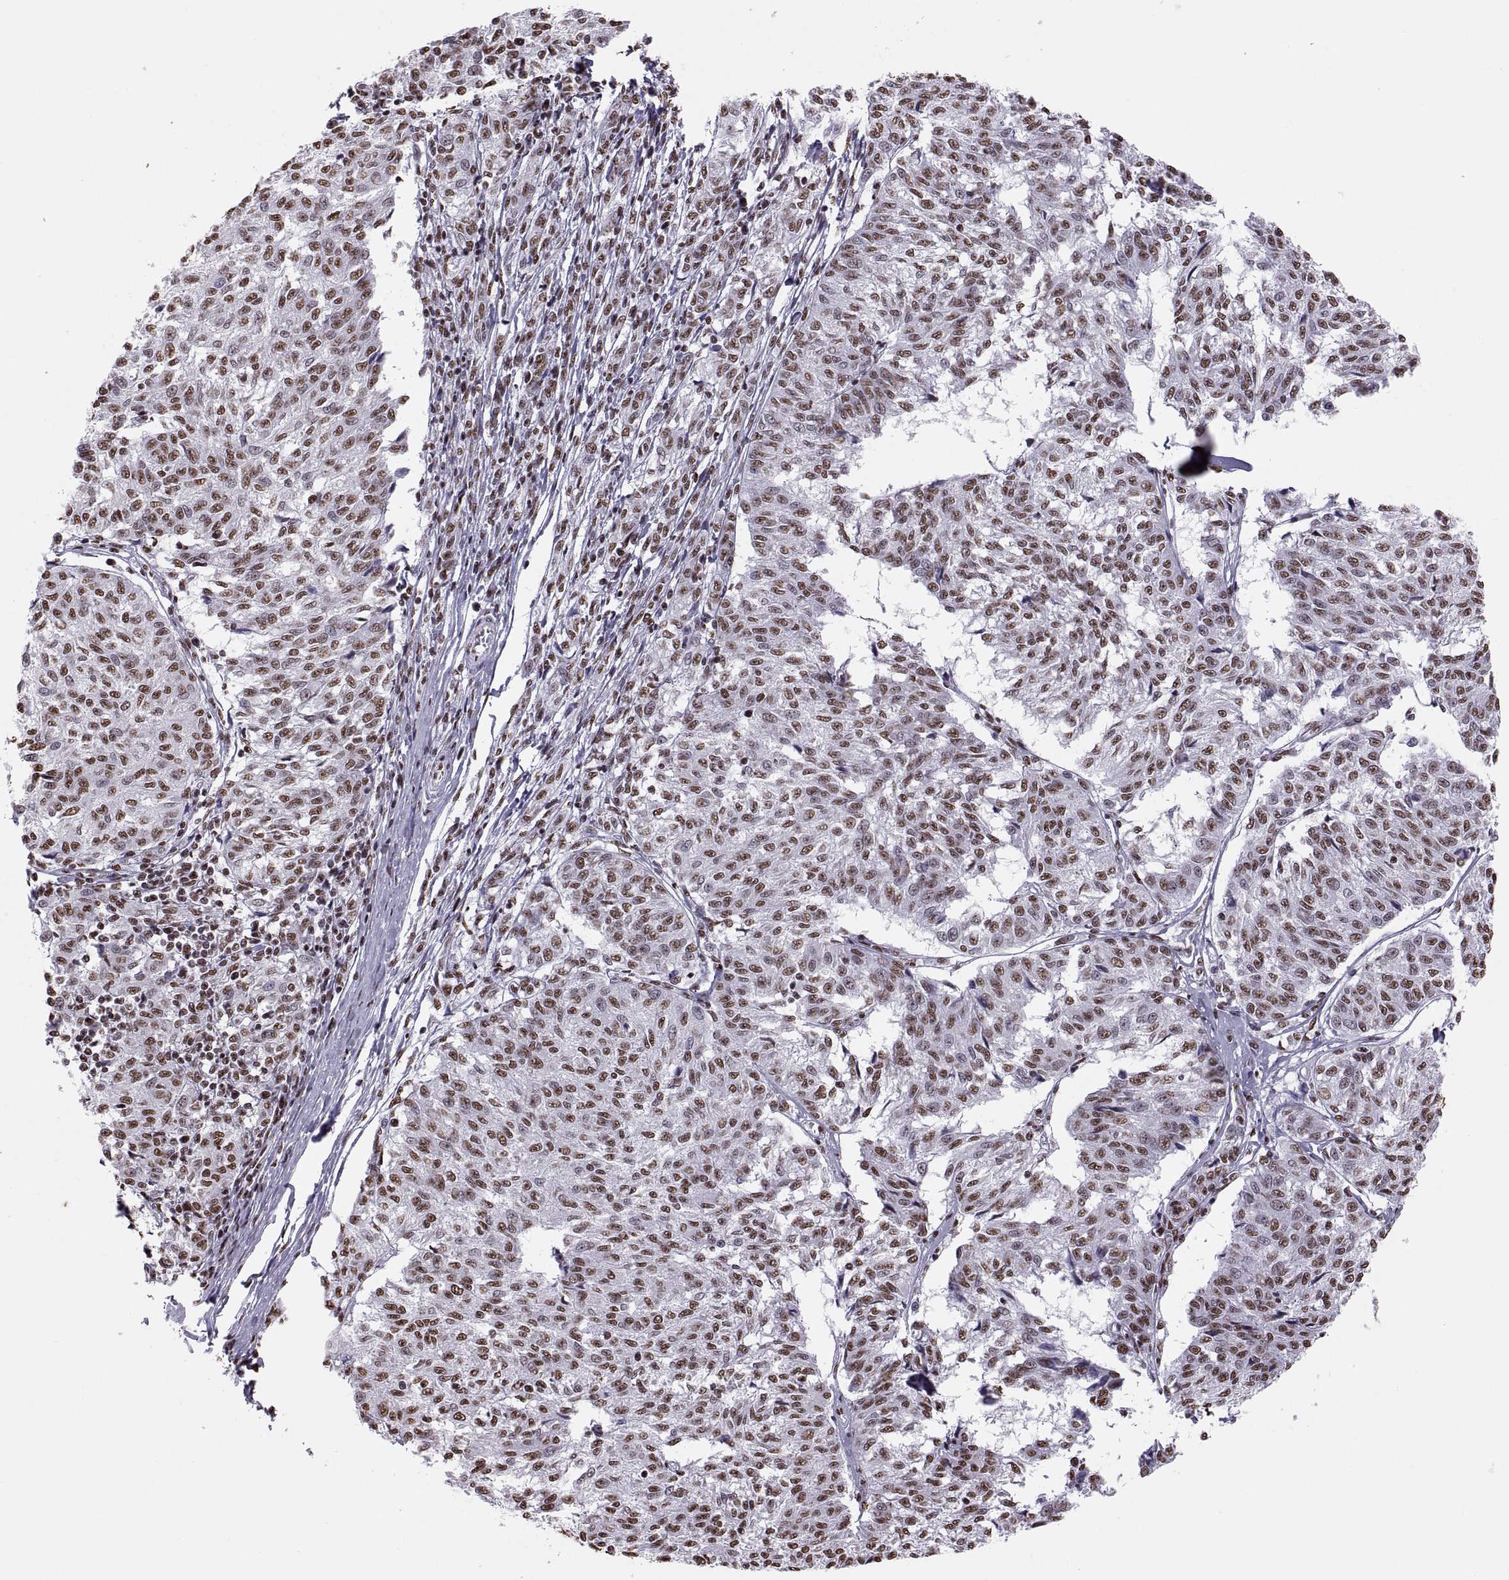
{"staining": {"intensity": "moderate", "quantity": "25%-75%", "location": "nuclear"}, "tissue": "melanoma", "cell_type": "Tumor cells", "image_type": "cancer", "snomed": [{"axis": "morphology", "description": "Malignant melanoma, NOS"}, {"axis": "topography", "description": "Skin"}], "caption": "An image of malignant melanoma stained for a protein displays moderate nuclear brown staining in tumor cells.", "gene": "SNAI1", "patient": {"sex": "female", "age": 72}}